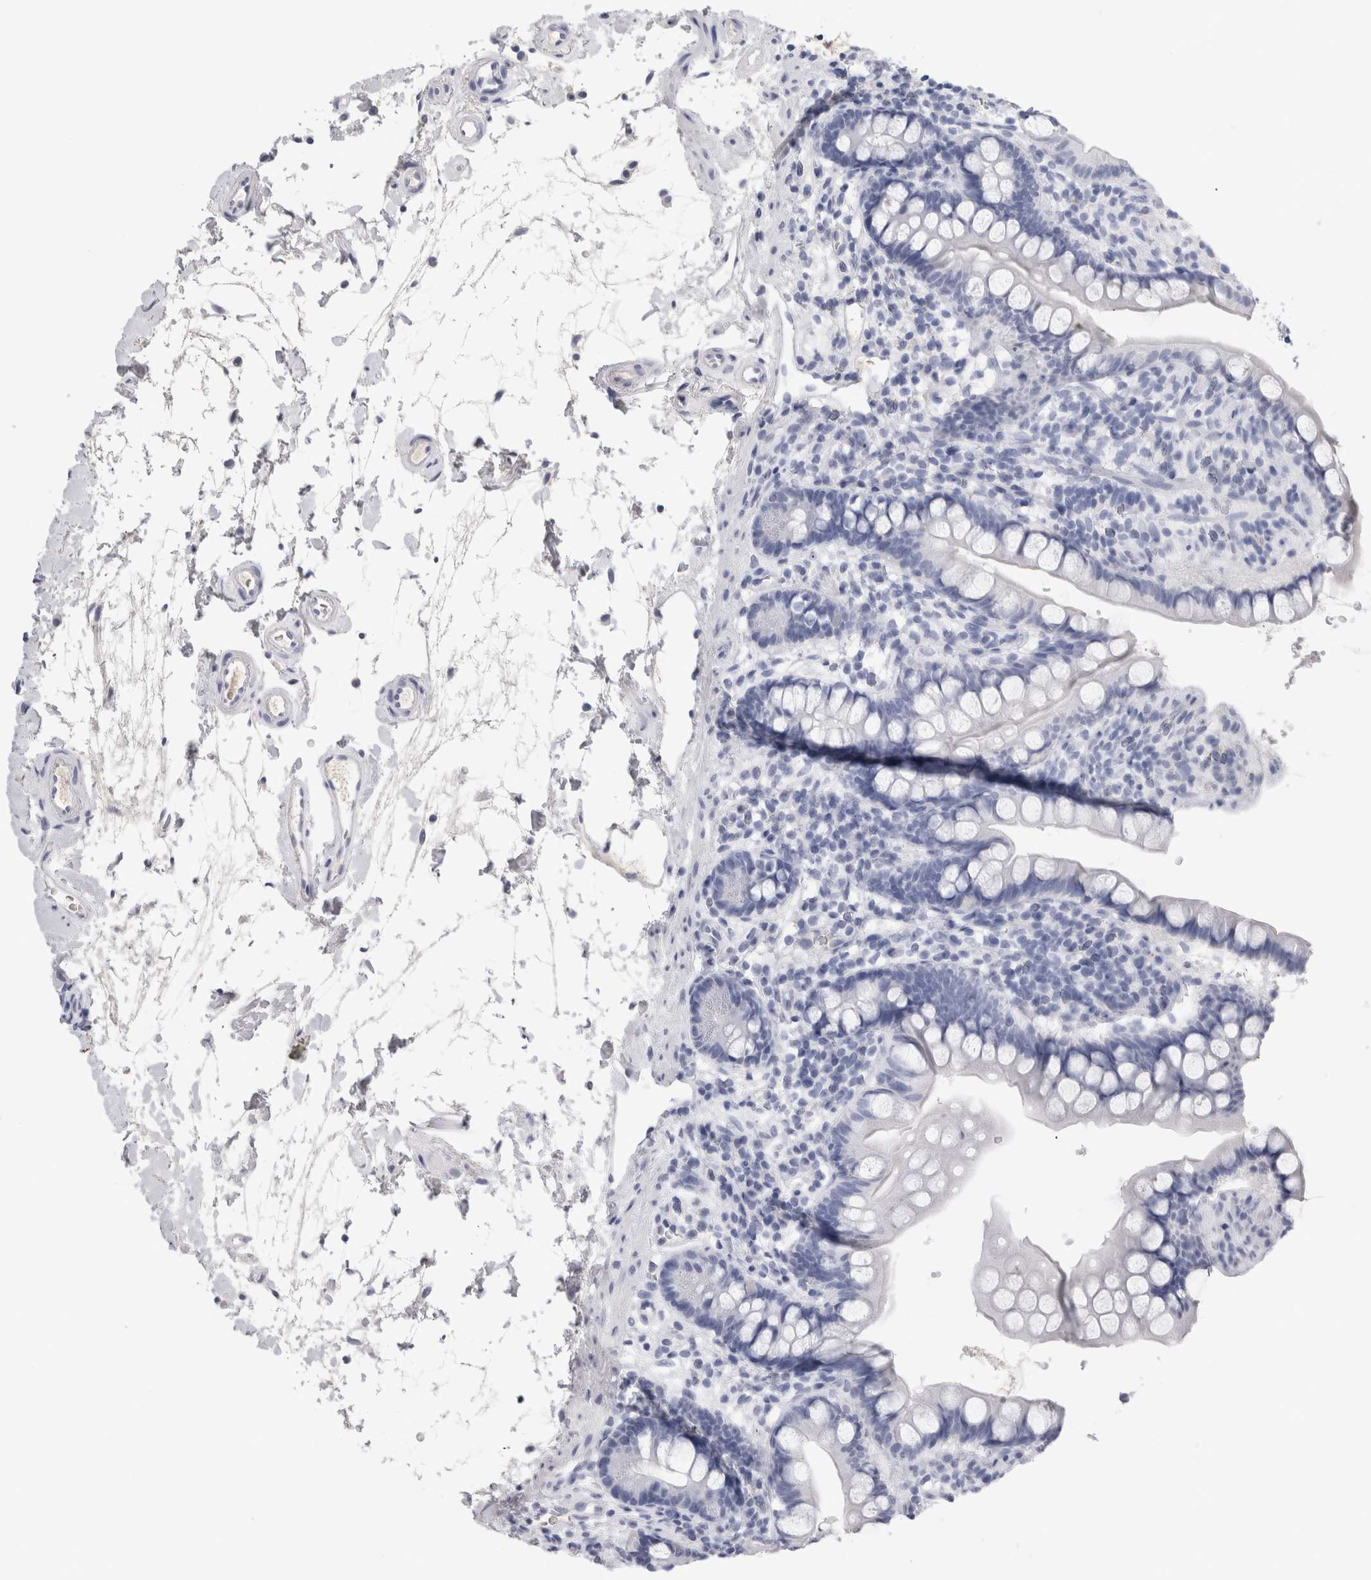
{"staining": {"intensity": "negative", "quantity": "none", "location": "none"}, "tissue": "small intestine", "cell_type": "Glandular cells", "image_type": "normal", "snomed": [{"axis": "morphology", "description": "Normal tissue, NOS"}, {"axis": "topography", "description": "Small intestine"}], "caption": "Immunohistochemistry histopathology image of unremarkable human small intestine stained for a protein (brown), which exhibits no staining in glandular cells. The staining is performed using DAB brown chromogen with nuclei counter-stained in using hematoxylin.", "gene": "S100A12", "patient": {"sex": "female", "age": 84}}